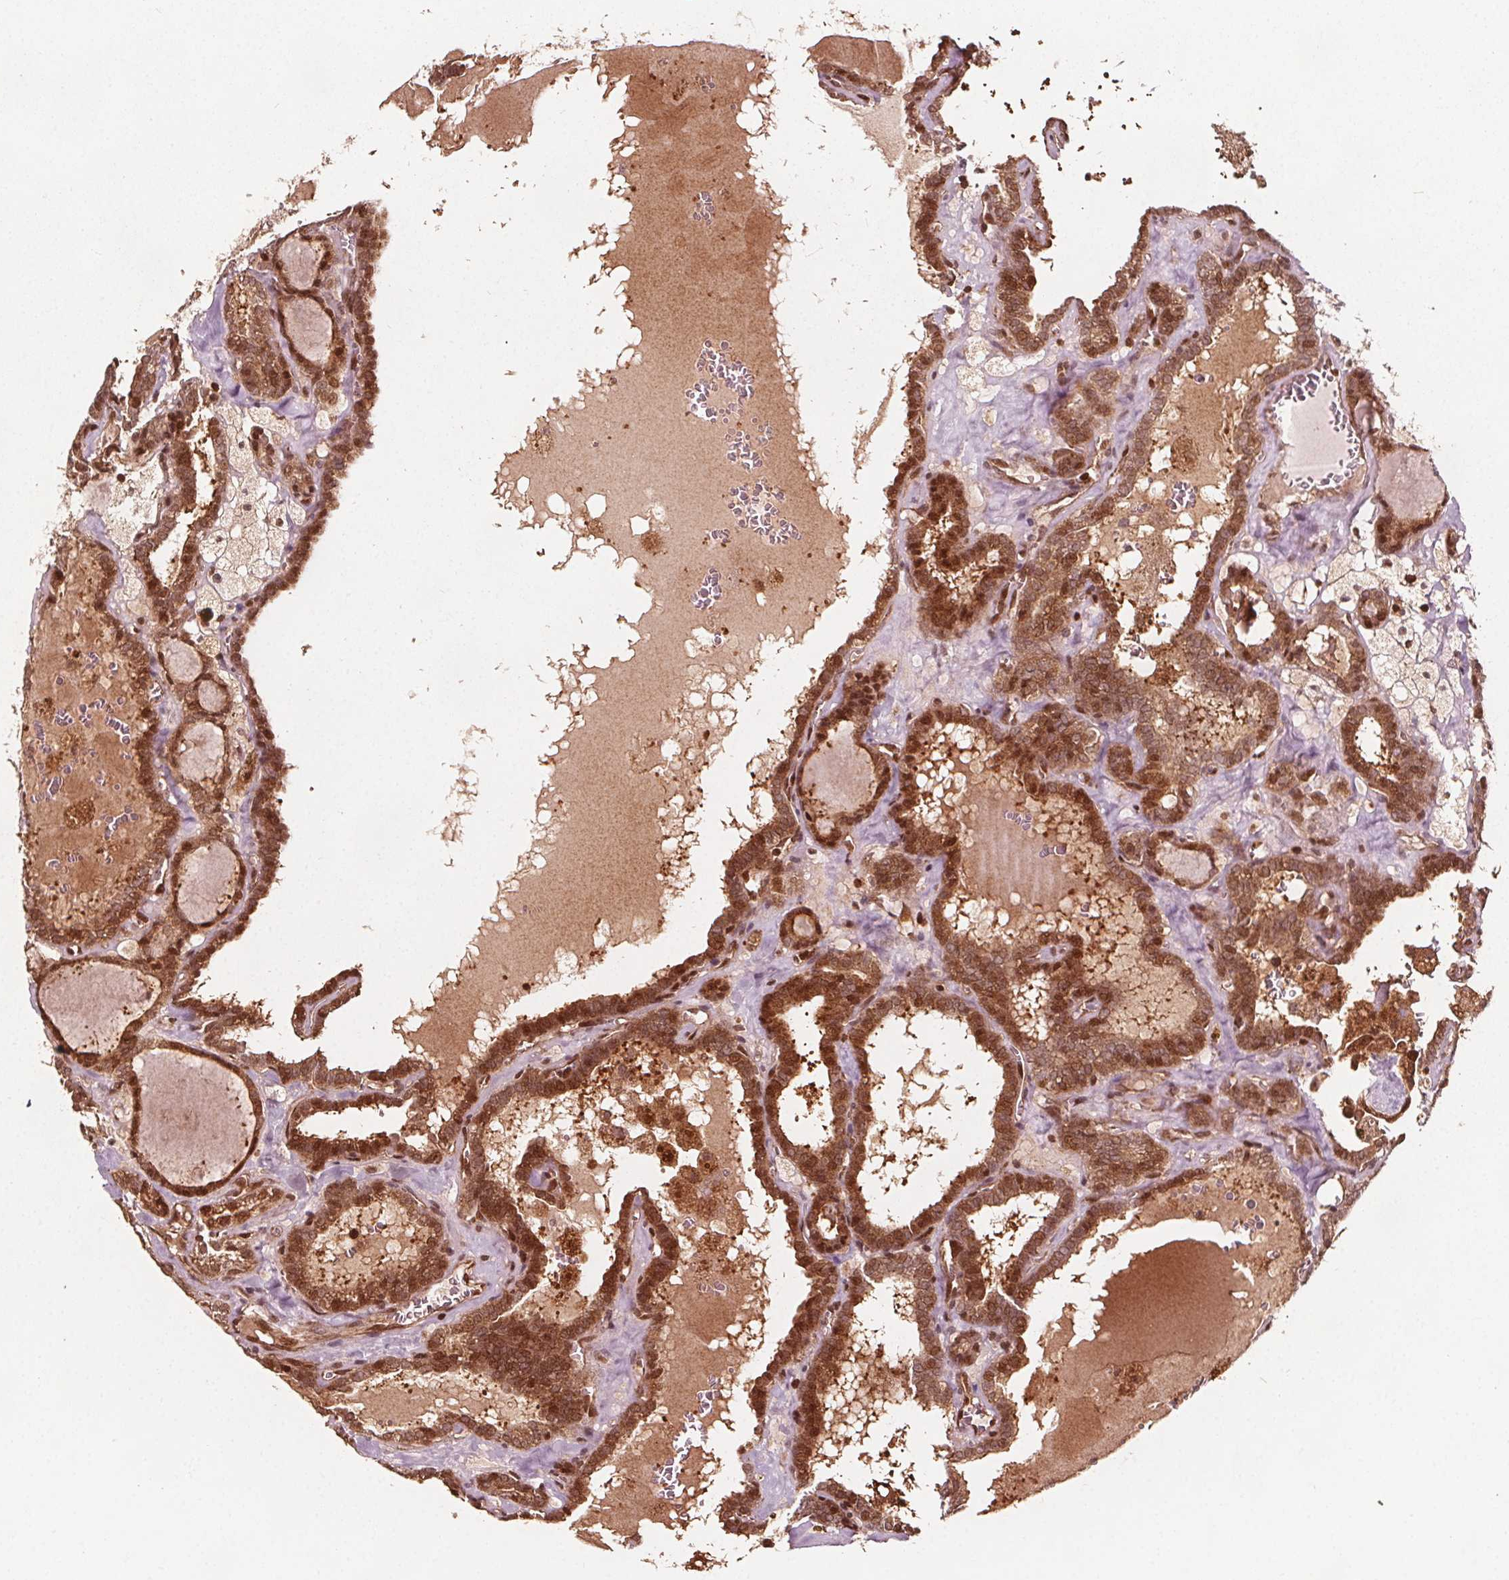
{"staining": {"intensity": "strong", "quantity": ">75%", "location": "cytoplasmic/membranous,nuclear"}, "tissue": "thyroid cancer", "cell_type": "Tumor cells", "image_type": "cancer", "snomed": [{"axis": "morphology", "description": "Papillary adenocarcinoma, NOS"}, {"axis": "topography", "description": "Thyroid gland"}], "caption": "A histopathology image showing strong cytoplasmic/membranous and nuclear expression in about >75% of tumor cells in thyroid papillary adenocarcinoma, as visualized by brown immunohistochemical staining.", "gene": "AIP", "patient": {"sex": "female", "age": 39}}